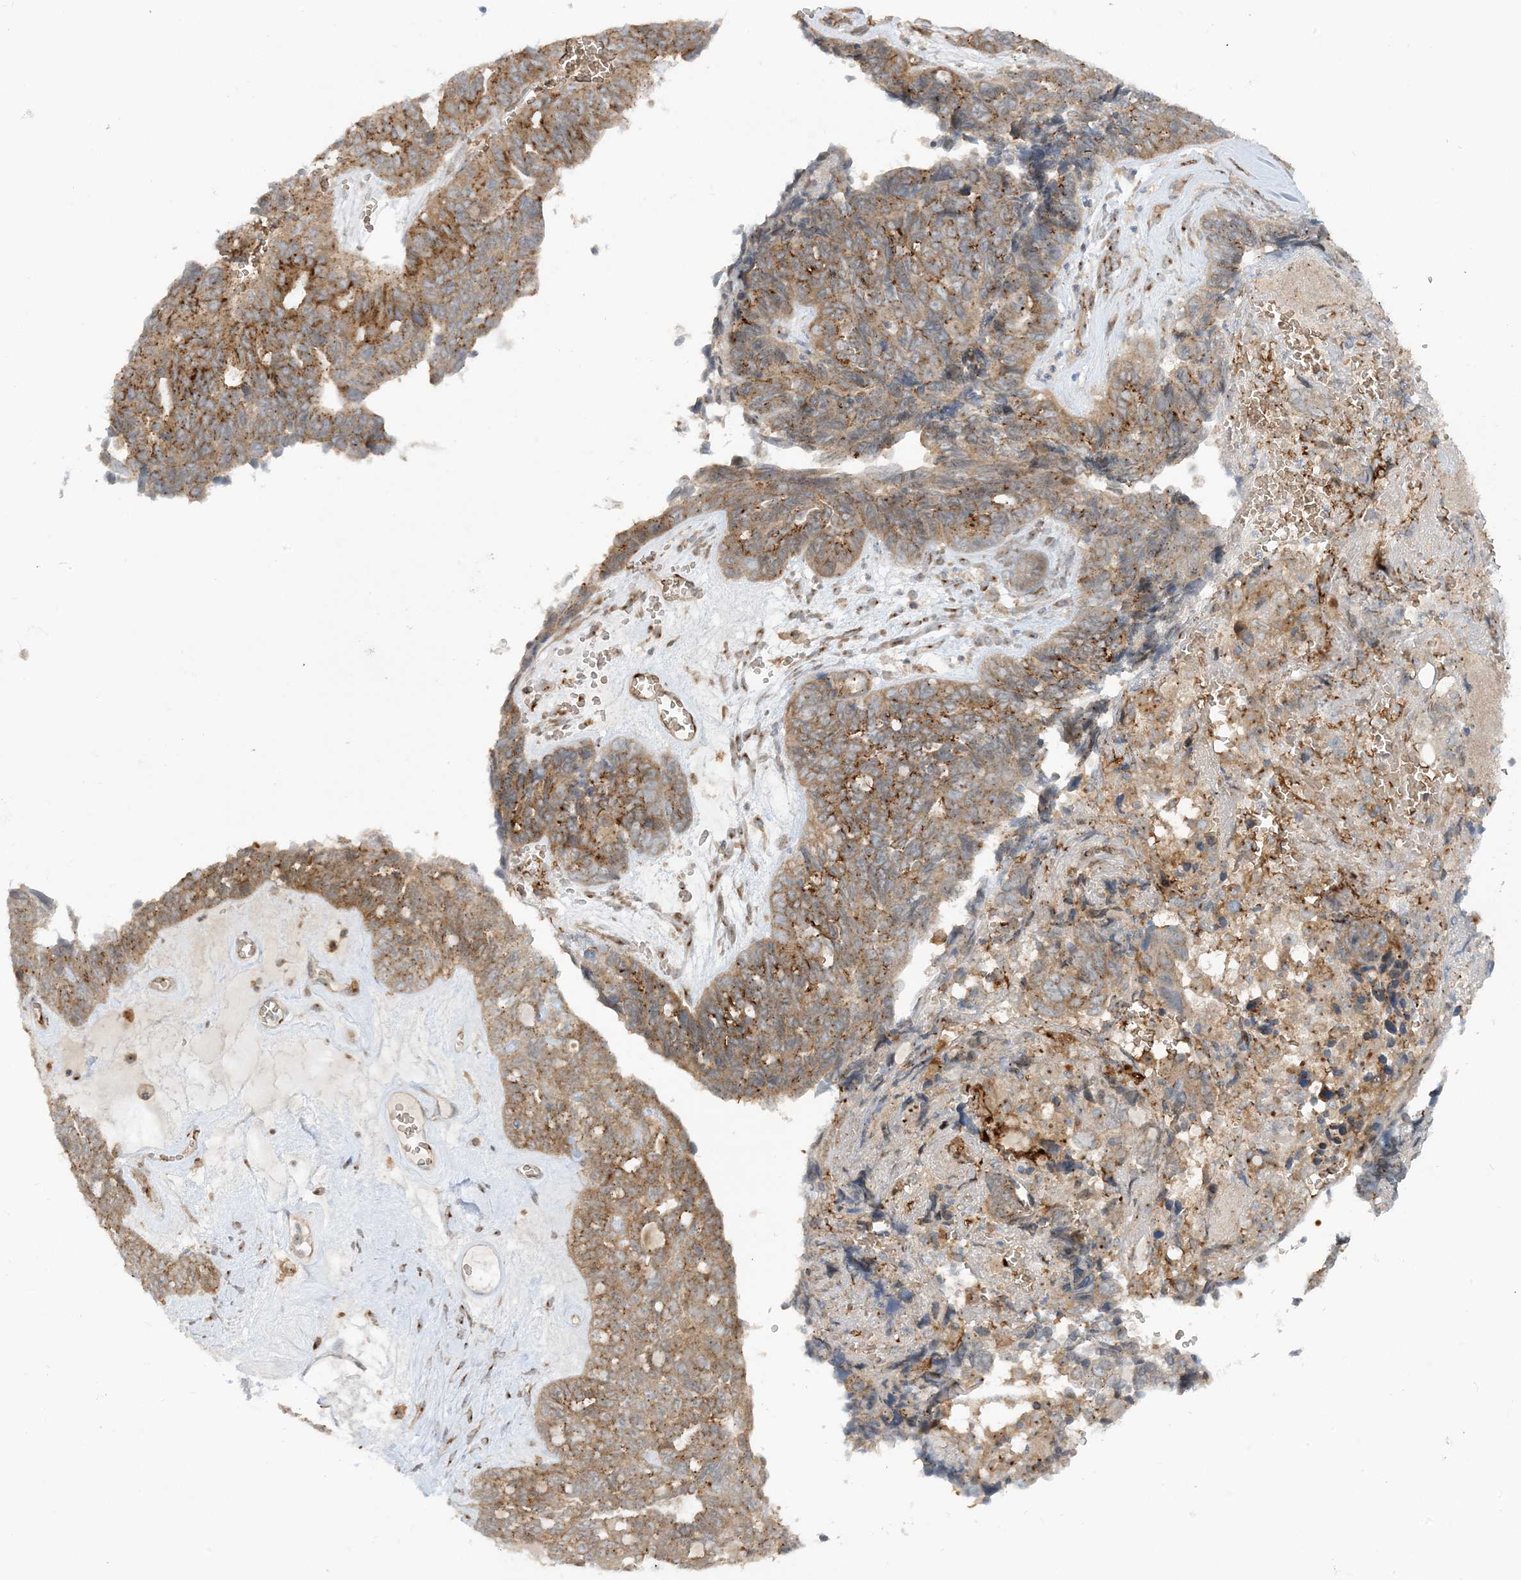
{"staining": {"intensity": "moderate", "quantity": ">75%", "location": "cytoplasmic/membranous"}, "tissue": "ovarian cancer", "cell_type": "Tumor cells", "image_type": "cancer", "snomed": [{"axis": "morphology", "description": "Cystadenocarcinoma, serous, NOS"}, {"axis": "topography", "description": "Ovary"}], "caption": "A micrograph of human ovarian cancer stained for a protein shows moderate cytoplasmic/membranous brown staining in tumor cells.", "gene": "RPP40", "patient": {"sex": "female", "age": 79}}